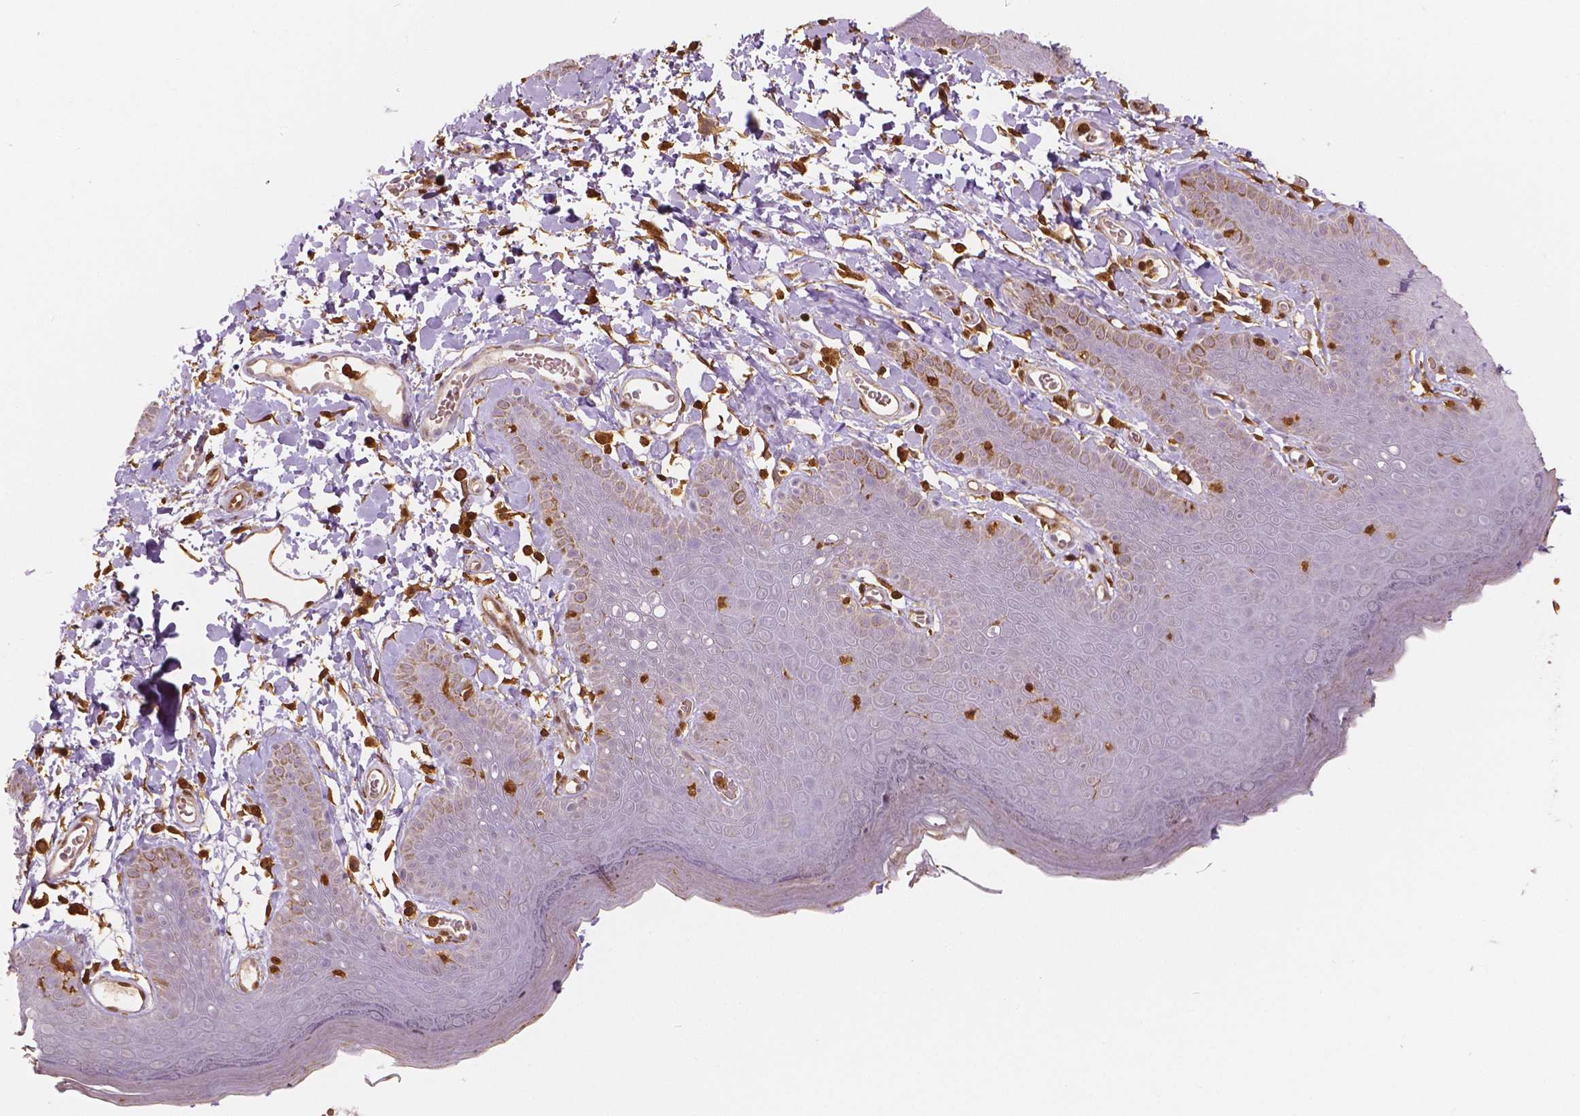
{"staining": {"intensity": "weak", "quantity": "<25%", "location": "nuclear"}, "tissue": "skin", "cell_type": "Epidermal cells", "image_type": "normal", "snomed": [{"axis": "morphology", "description": "Normal tissue, NOS"}, {"axis": "topography", "description": "Anal"}], "caption": "IHC of normal skin demonstrates no positivity in epidermal cells.", "gene": "S100A4", "patient": {"sex": "male", "age": 53}}